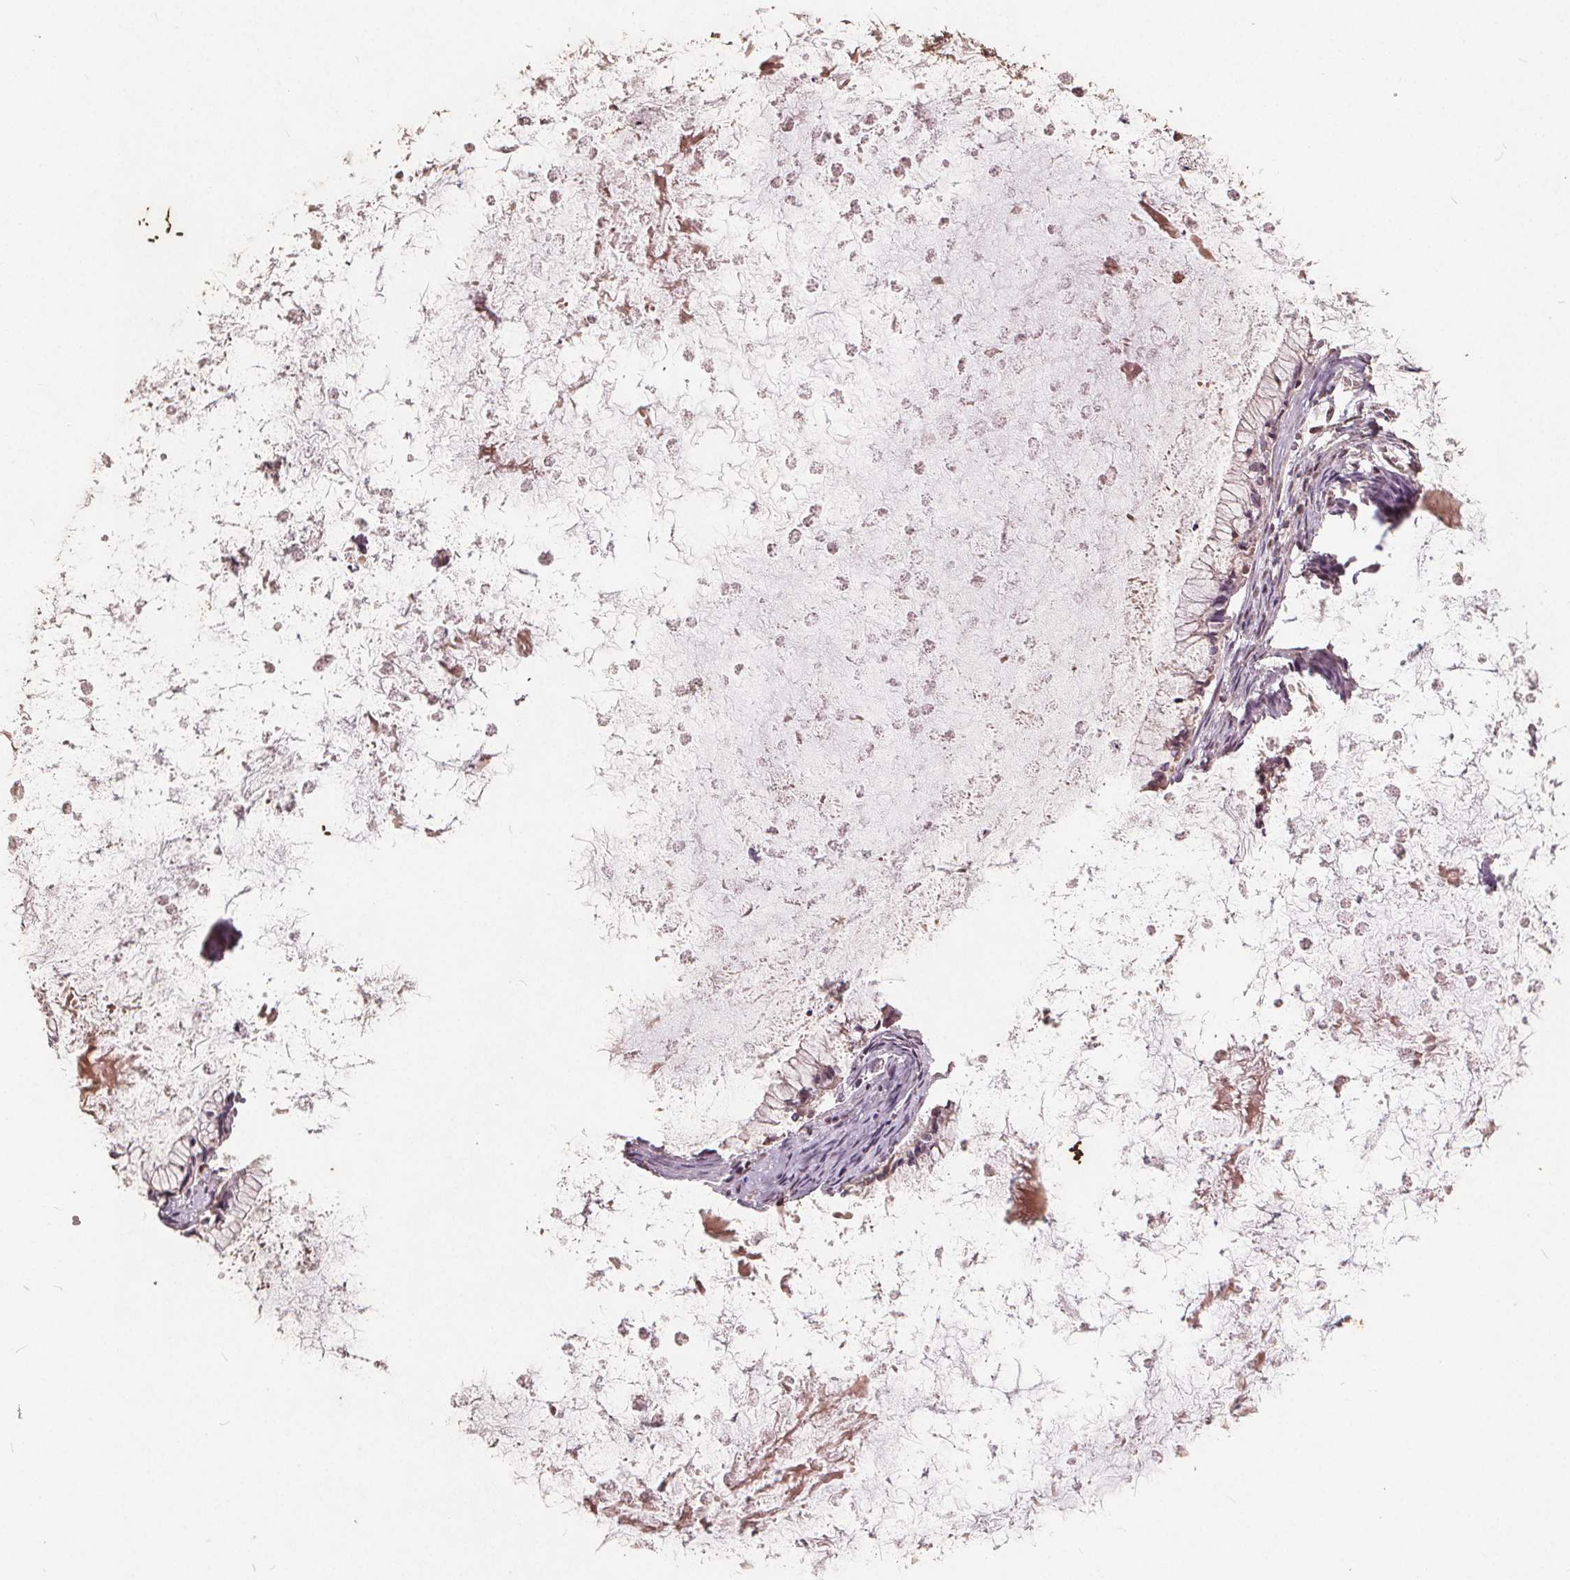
{"staining": {"intensity": "weak", "quantity": "<25%", "location": "cytoplasmic/membranous,nuclear"}, "tissue": "ovarian cancer", "cell_type": "Tumor cells", "image_type": "cancer", "snomed": [{"axis": "morphology", "description": "Cystadenocarcinoma, mucinous, NOS"}, {"axis": "topography", "description": "Ovary"}], "caption": "Human ovarian cancer stained for a protein using IHC demonstrates no positivity in tumor cells.", "gene": "DNMT3B", "patient": {"sex": "female", "age": 67}}